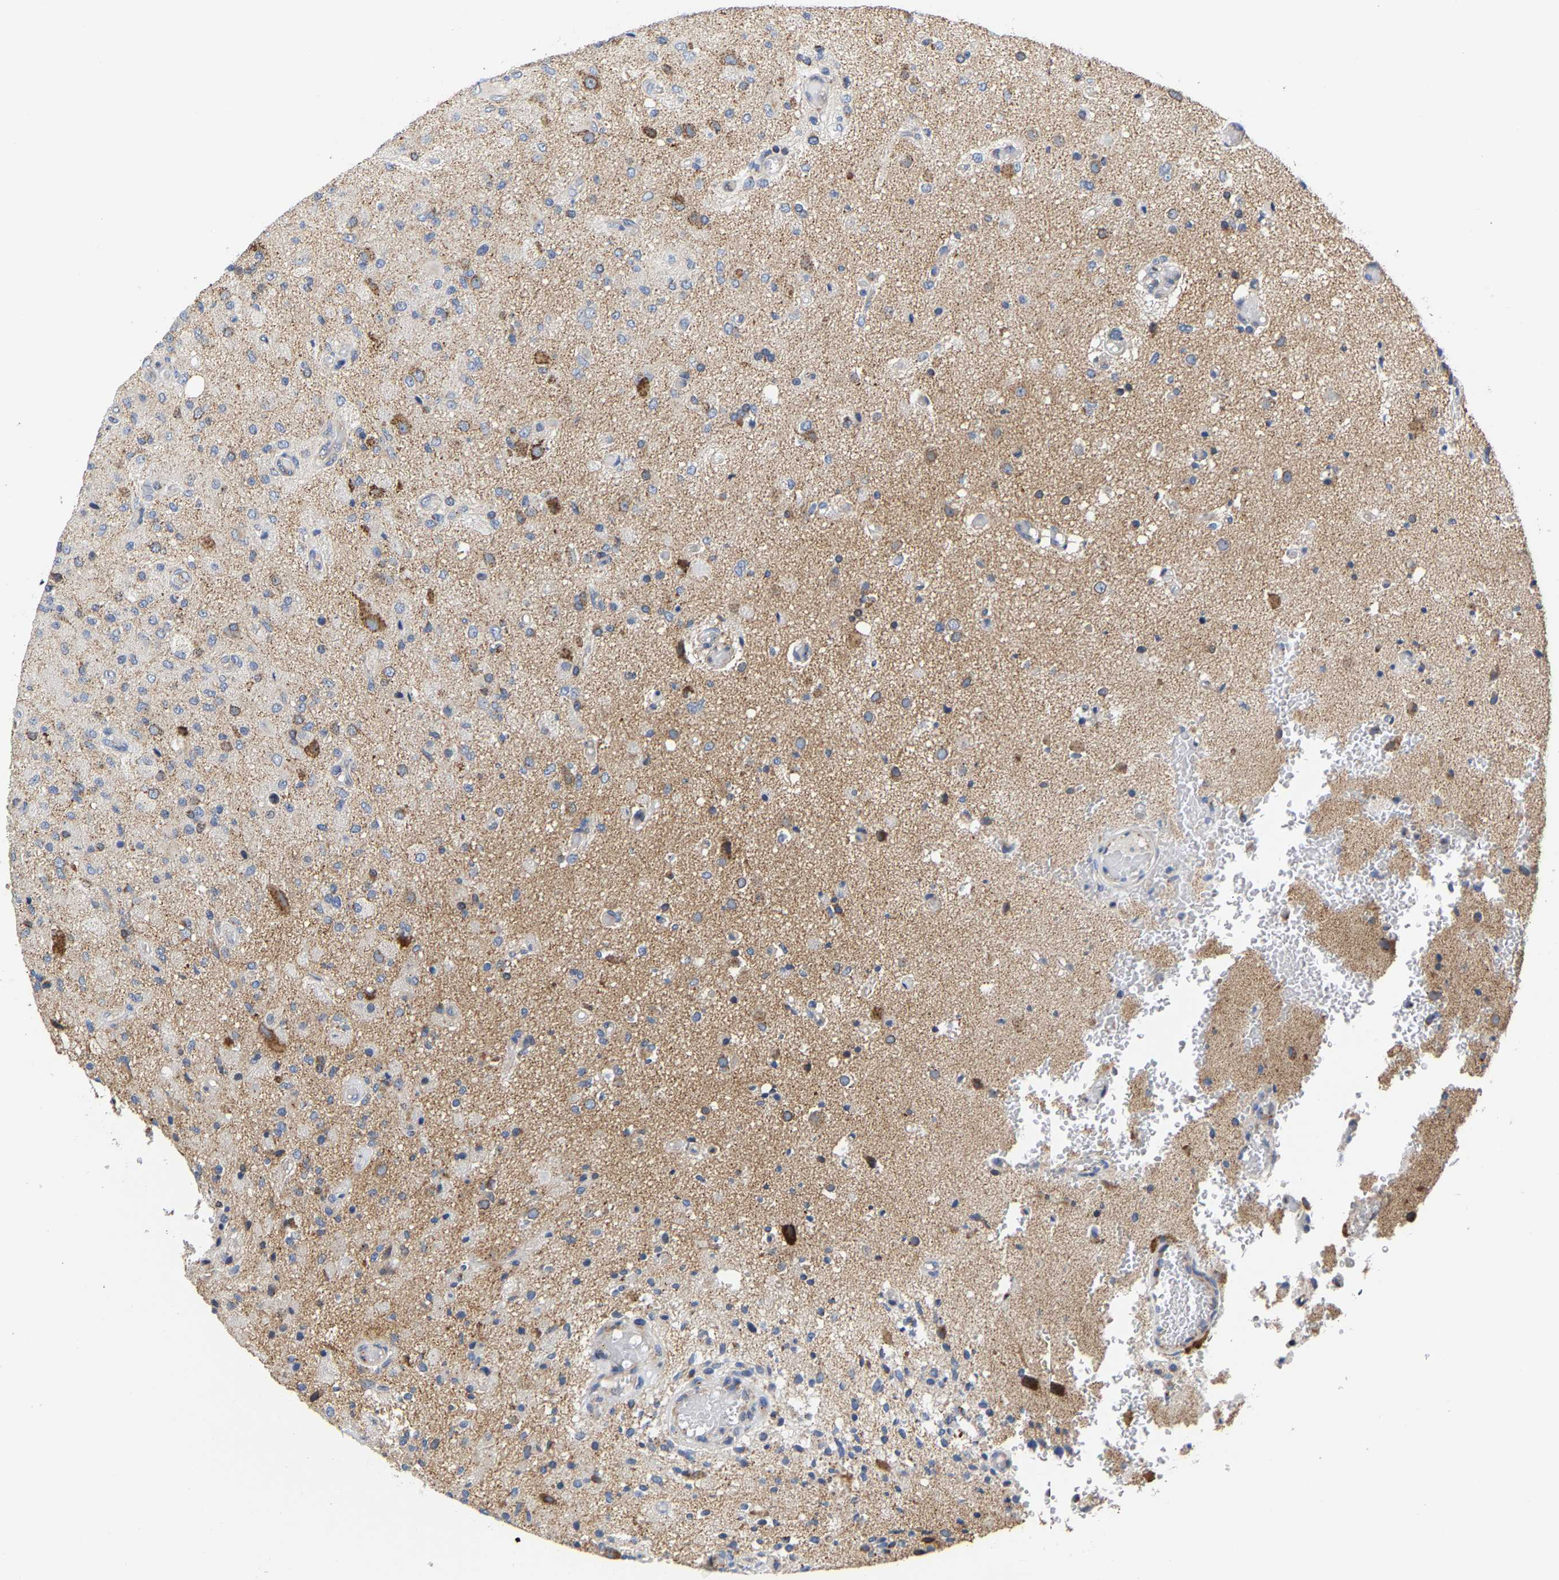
{"staining": {"intensity": "moderate", "quantity": "<25%", "location": "cytoplasmic/membranous"}, "tissue": "glioma", "cell_type": "Tumor cells", "image_type": "cancer", "snomed": [{"axis": "morphology", "description": "Normal tissue, NOS"}, {"axis": "morphology", "description": "Glioma, malignant, High grade"}, {"axis": "topography", "description": "Cerebral cortex"}], "caption": "A high-resolution image shows immunohistochemistry staining of malignant glioma (high-grade), which displays moderate cytoplasmic/membranous positivity in about <25% of tumor cells.", "gene": "PCNT", "patient": {"sex": "male", "age": 77}}